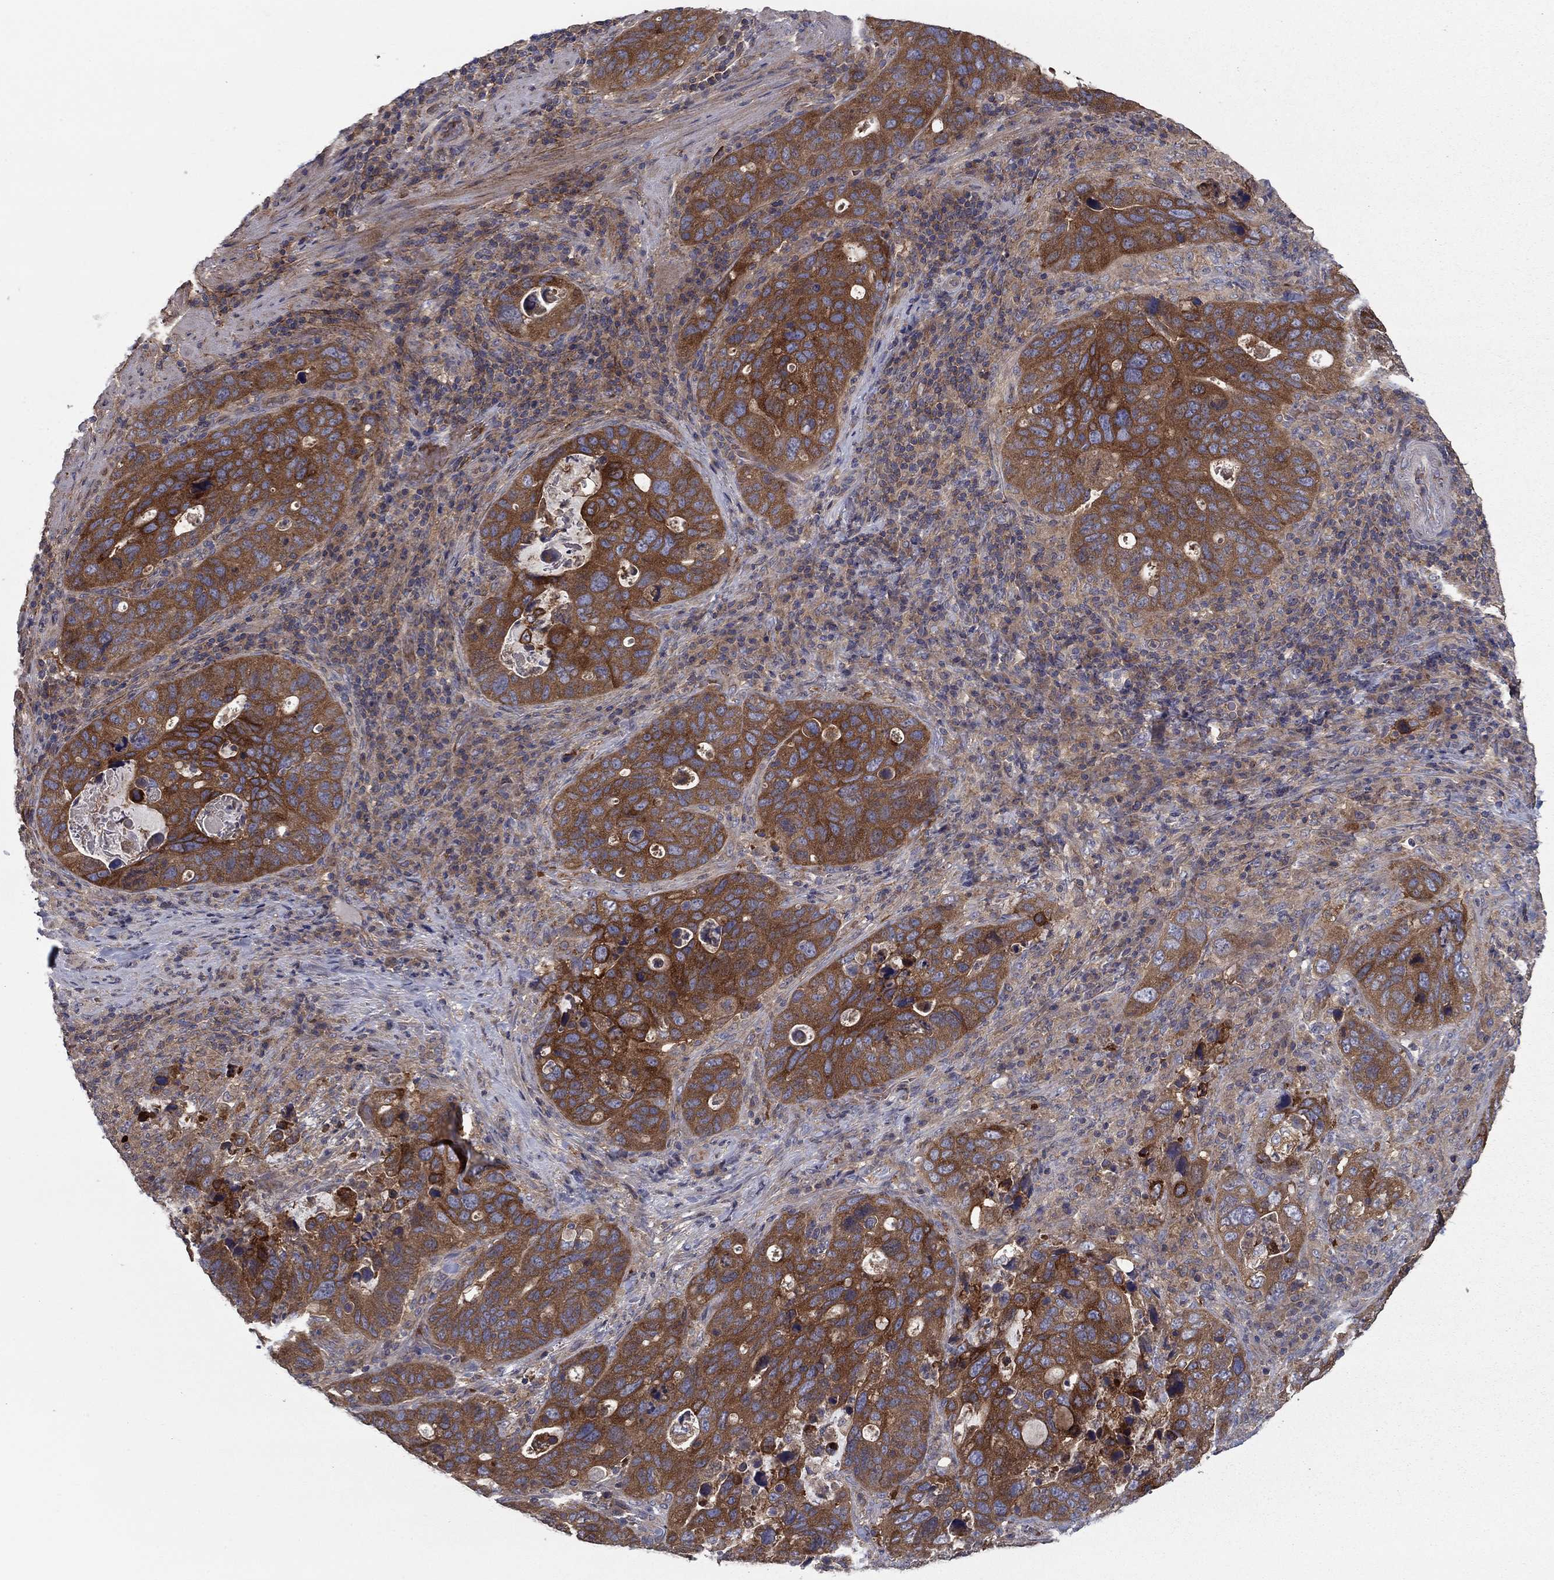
{"staining": {"intensity": "strong", "quantity": "25%-75%", "location": "cytoplasmic/membranous"}, "tissue": "stomach cancer", "cell_type": "Tumor cells", "image_type": "cancer", "snomed": [{"axis": "morphology", "description": "Adenocarcinoma, NOS"}, {"axis": "topography", "description": "Stomach"}], "caption": "Stomach adenocarcinoma stained for a protein (brown) exhibits strong cytoplasmic/membranous positive expression in about 25%-75% of tumor cells.", "gene": "RNF123", "patient": {"sex": "male", "age": 54}}